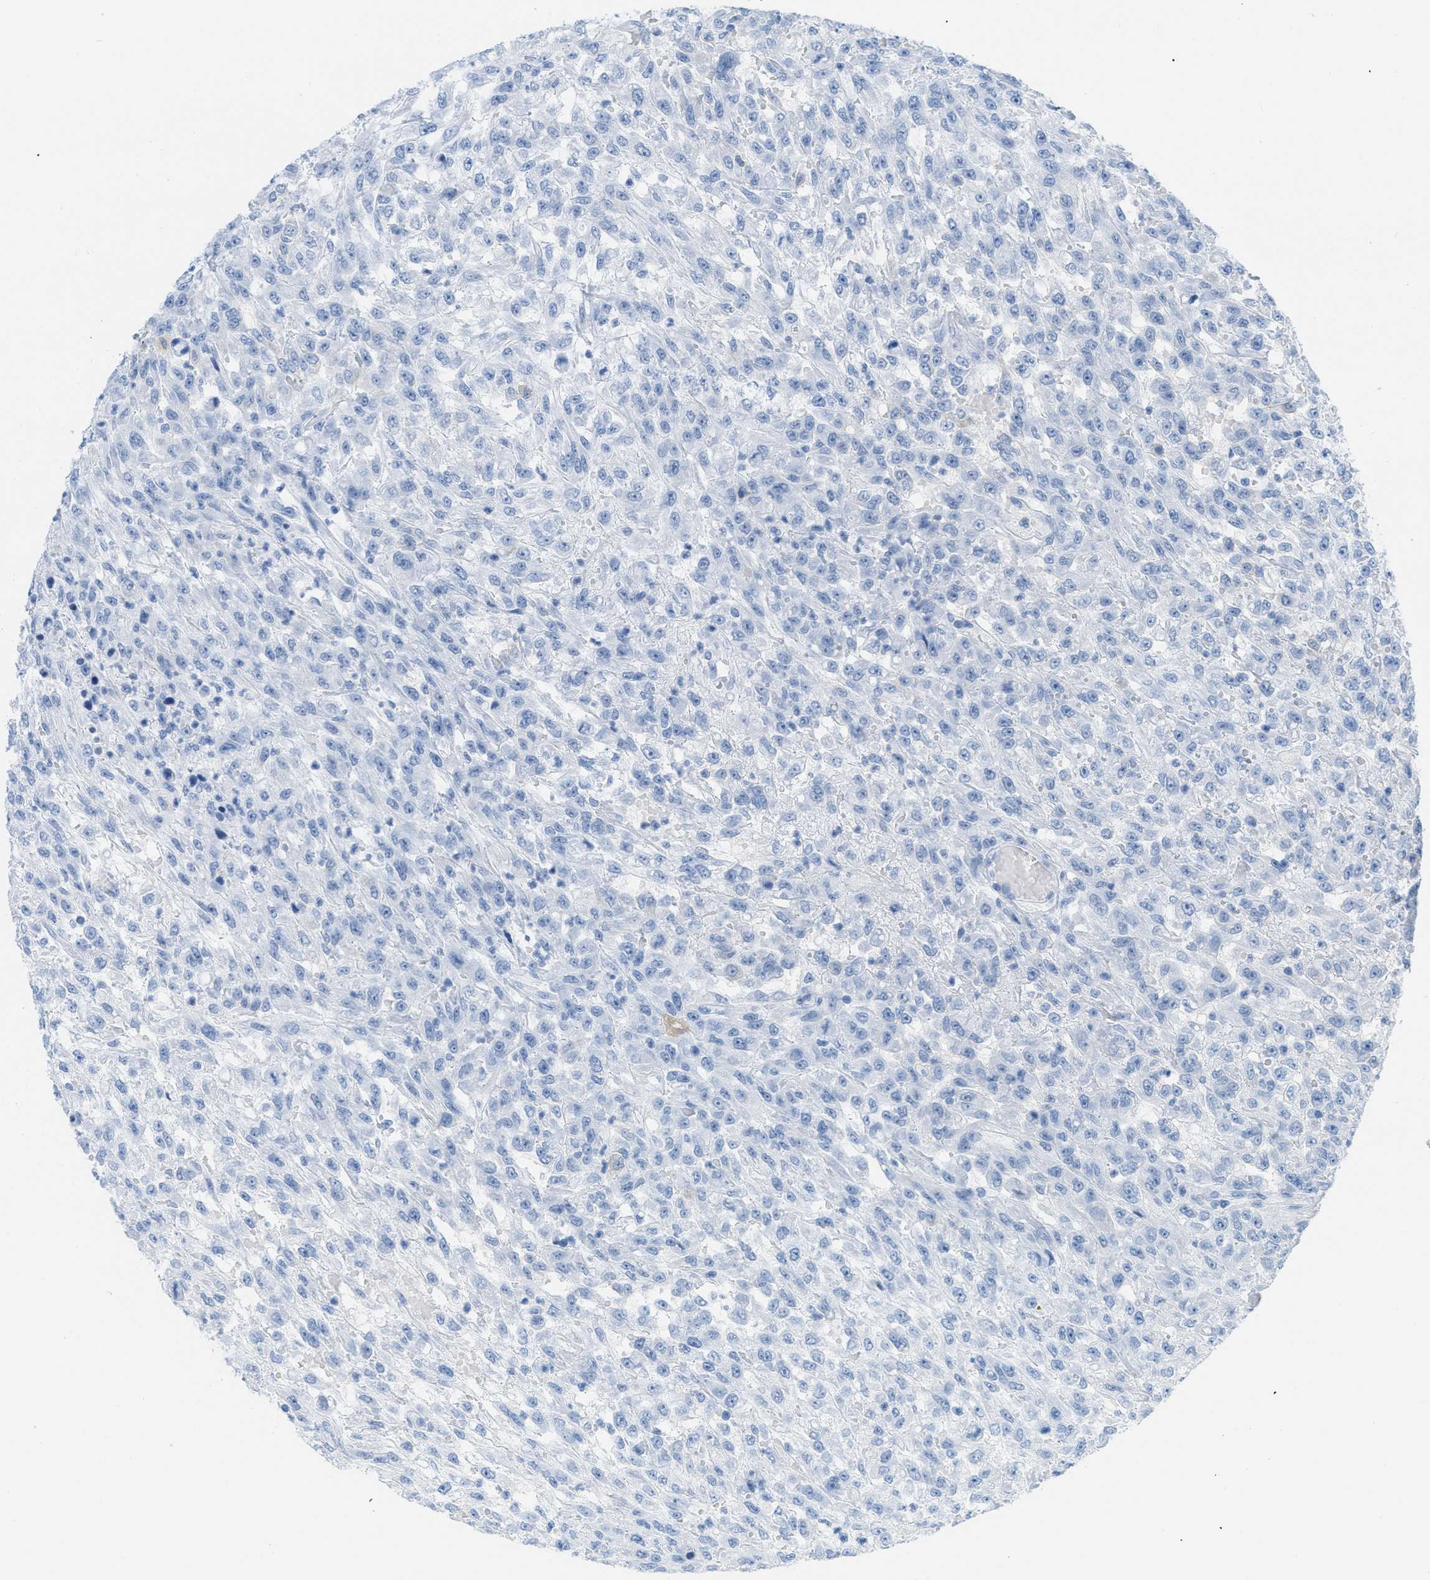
{"staining": {"intensity": "negative", "quantity": "none", "location": "none"}, "tissue": "urothelial cancer", "cell_type": "Tumor cells", "image_type": "cancer", "snomed": [{"axis": "morphology", "description": "Urothelial carcinoma, High grade"}, {"axis": "topography", "description": "Urinary bladder"}], "caption": "IHC of urothelial cancer demonstrates no staining in tumor cells. (DAB (3,3'-diaminobenzidine) immunohistochemistry (IHC), high magnification).", "gene": "ASGR1", "patient": {"sex": "male", "age": 46}}